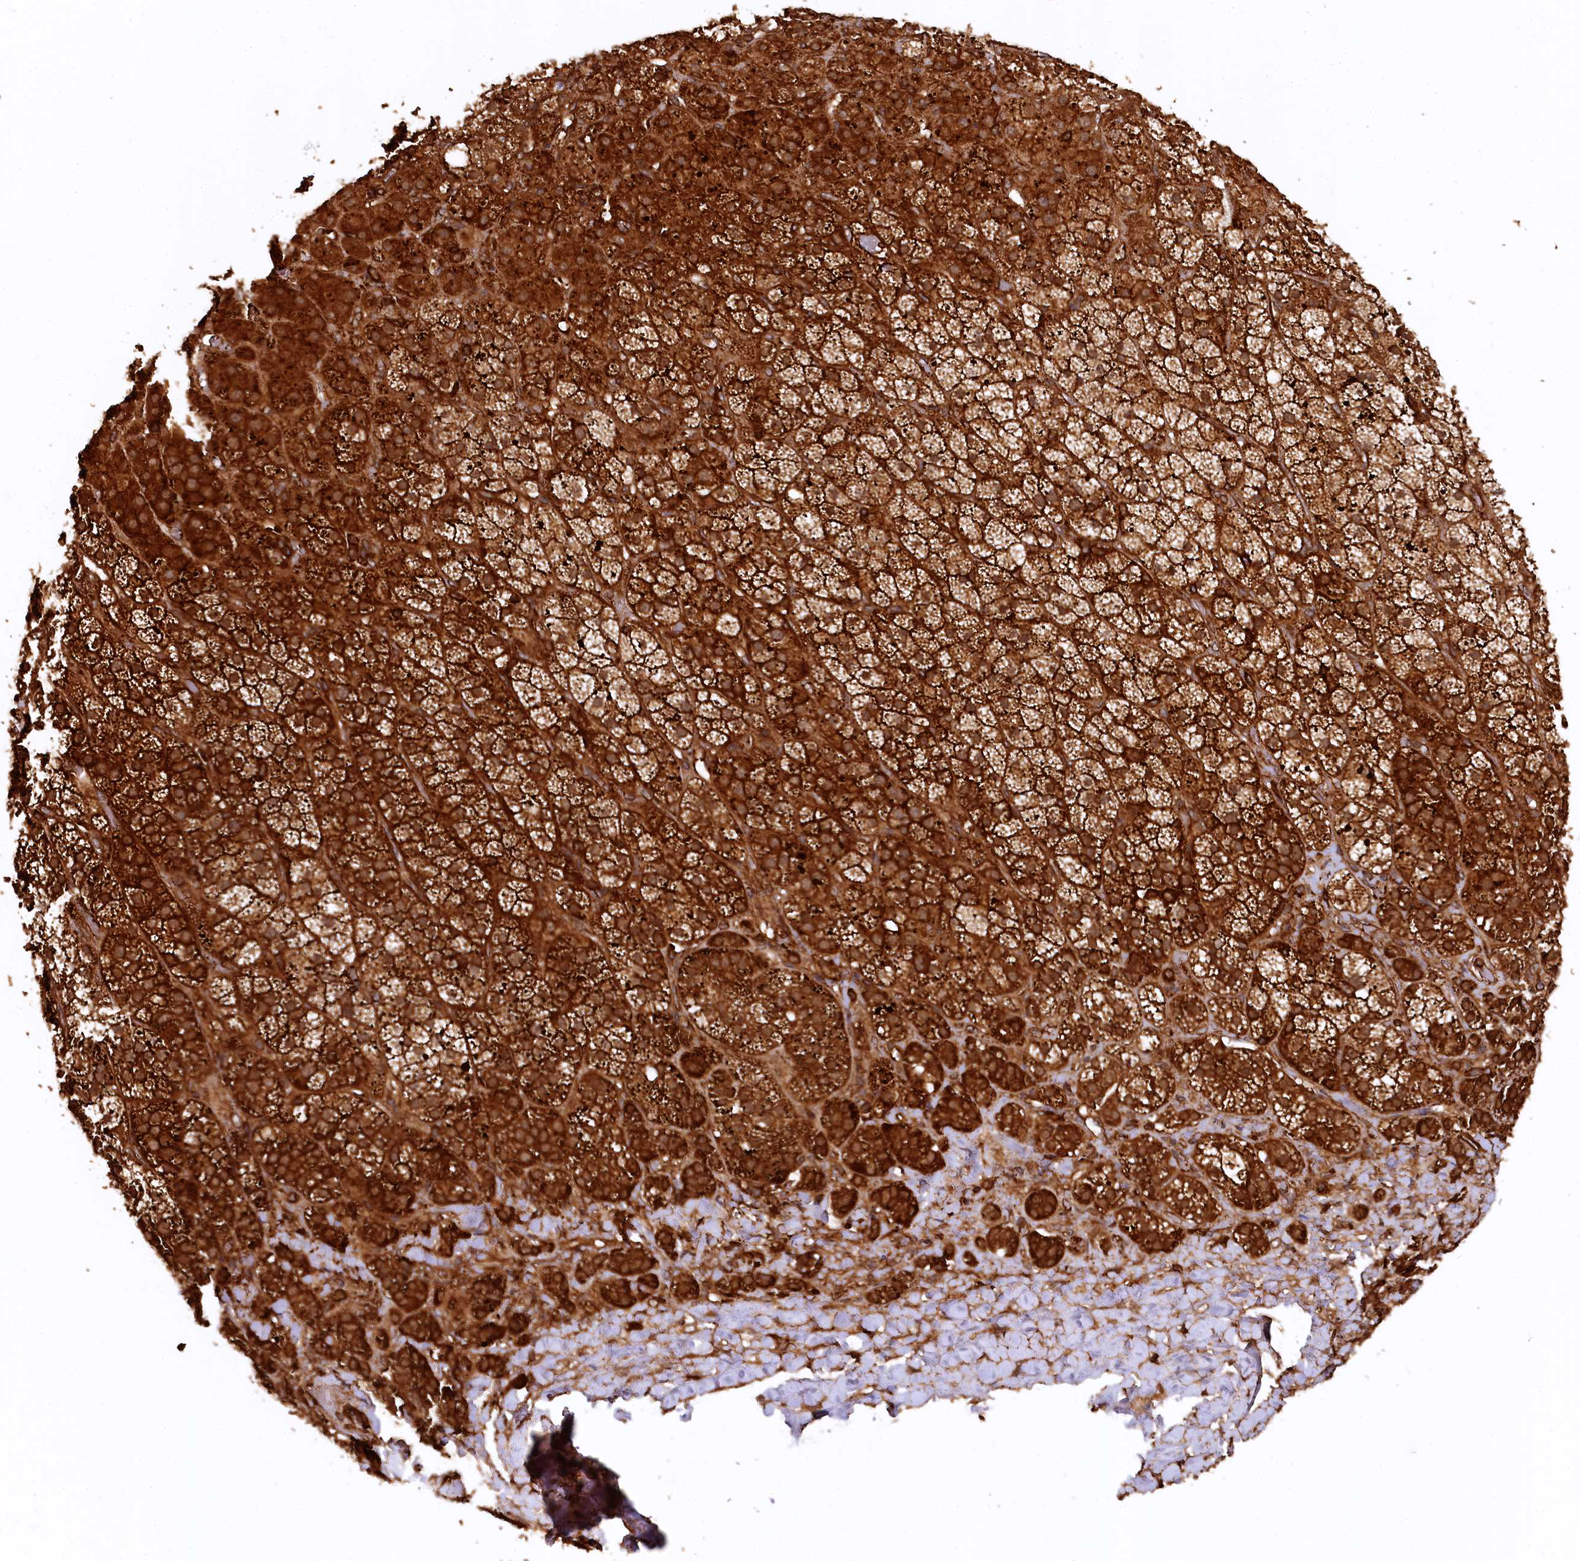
{"staining": {"intensity": "strong", "quantity": ">75%", "location": "cytoplasmic/membranous"}, "tissue": "adrenal gland", "cell_type": "Glandular cells", "image_type": "normal", "snomed": [{"axis": "morphology", "description": "Normal tissue, NOS"}, {"axis": "topography", "description": "Adrenal gland"}], "caption": "Strong cytoplasmic/membranous expression is present in about >75% of glandular cells in unremarkable adrenal gland. (DAB IHC, brown staining for protein, blue staining for nuclei).", "gene": "STUB1", "patient": {"sex": "male", "age": 57}}